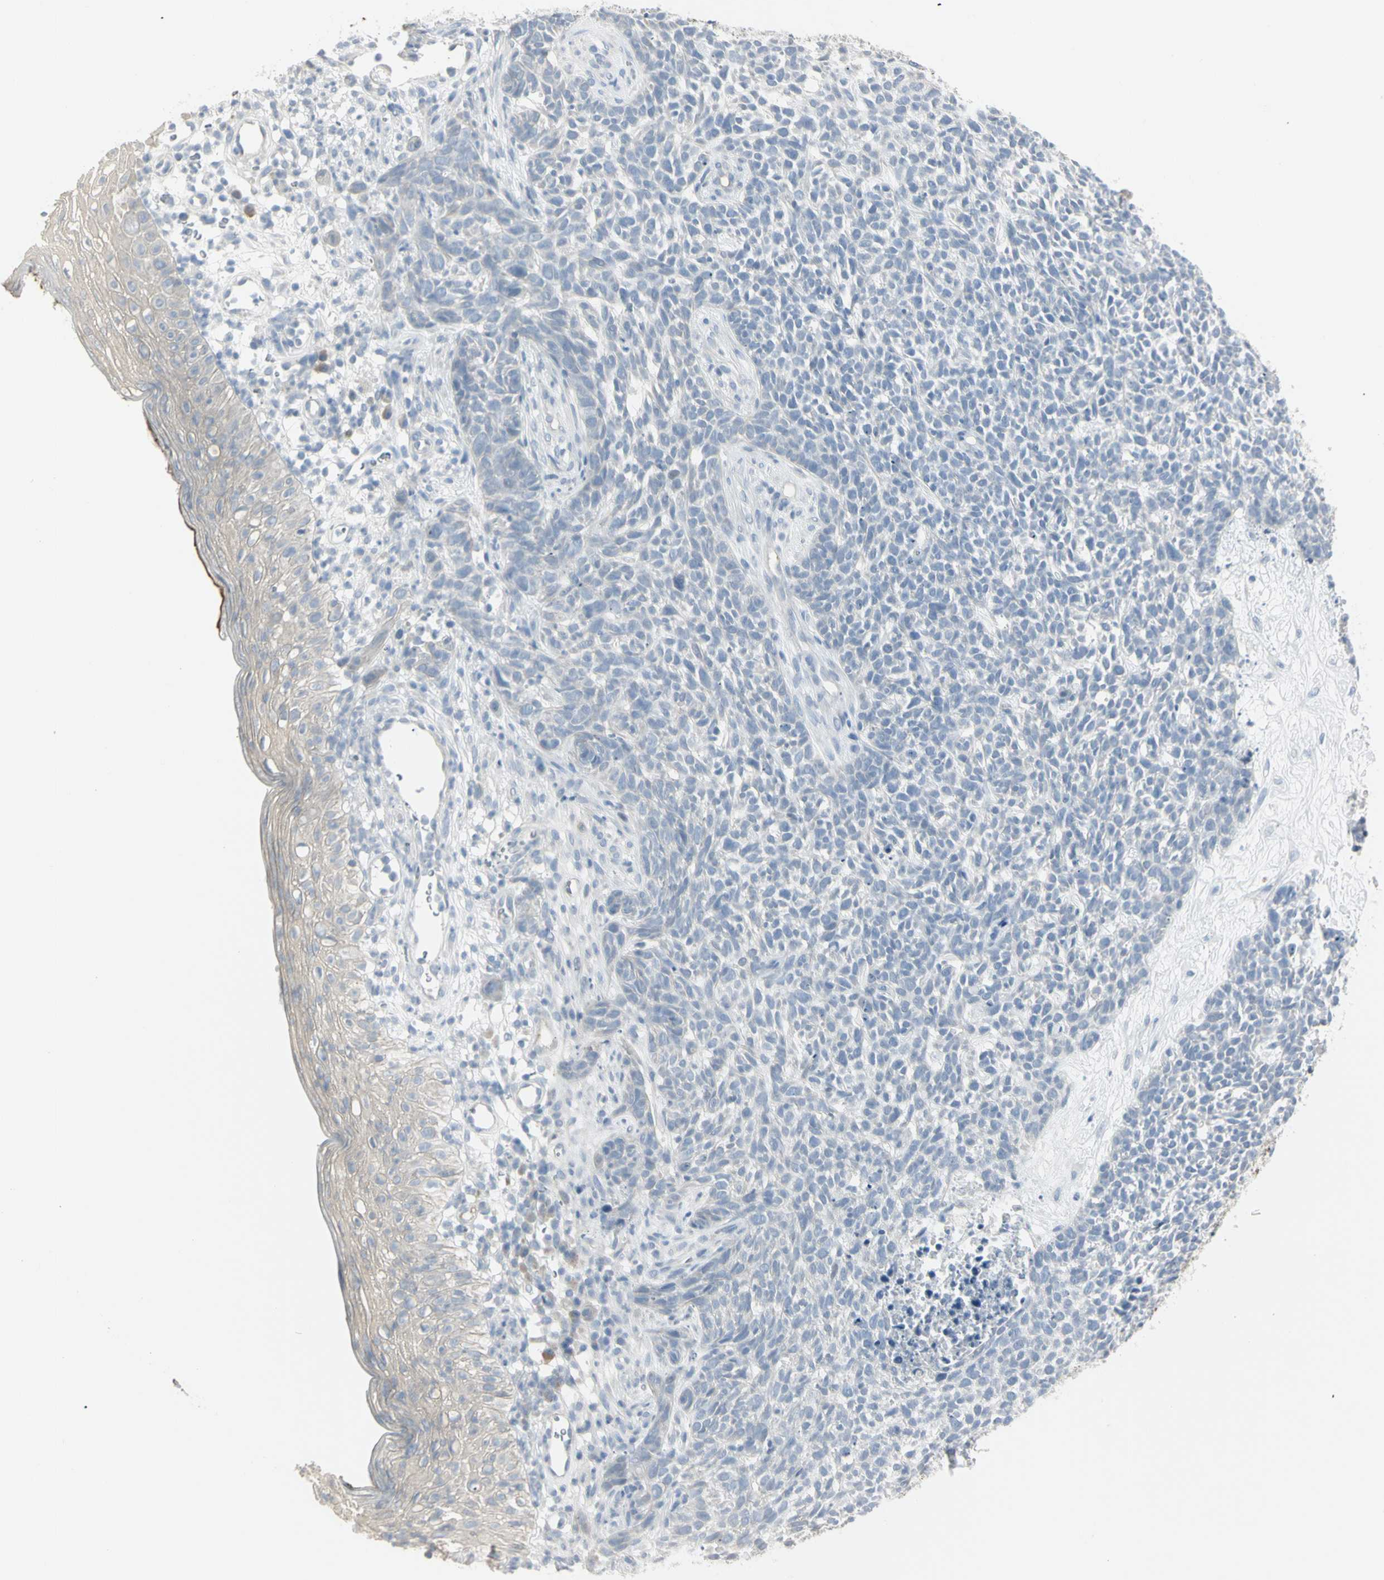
{"staining": {"intensity": "negative", "quantity": "none", "location": "none"}, "tissue": "skin cancer", "cell_type": "Tumor cells", "image_type": "cancer", "snomed": [{"axis": "morphology", "description": "Basal cell carcinoma"}, {"axis": "topography", "description": "Skin"}], "caption": "Immunohistochemistry photomicrograph of neoplastic tissue: skin cancer stained with DAB demonstrates no significant protein expression in tumor cells.", "gene": "PIP", "patient": {"sex": "female", "age": 84}}